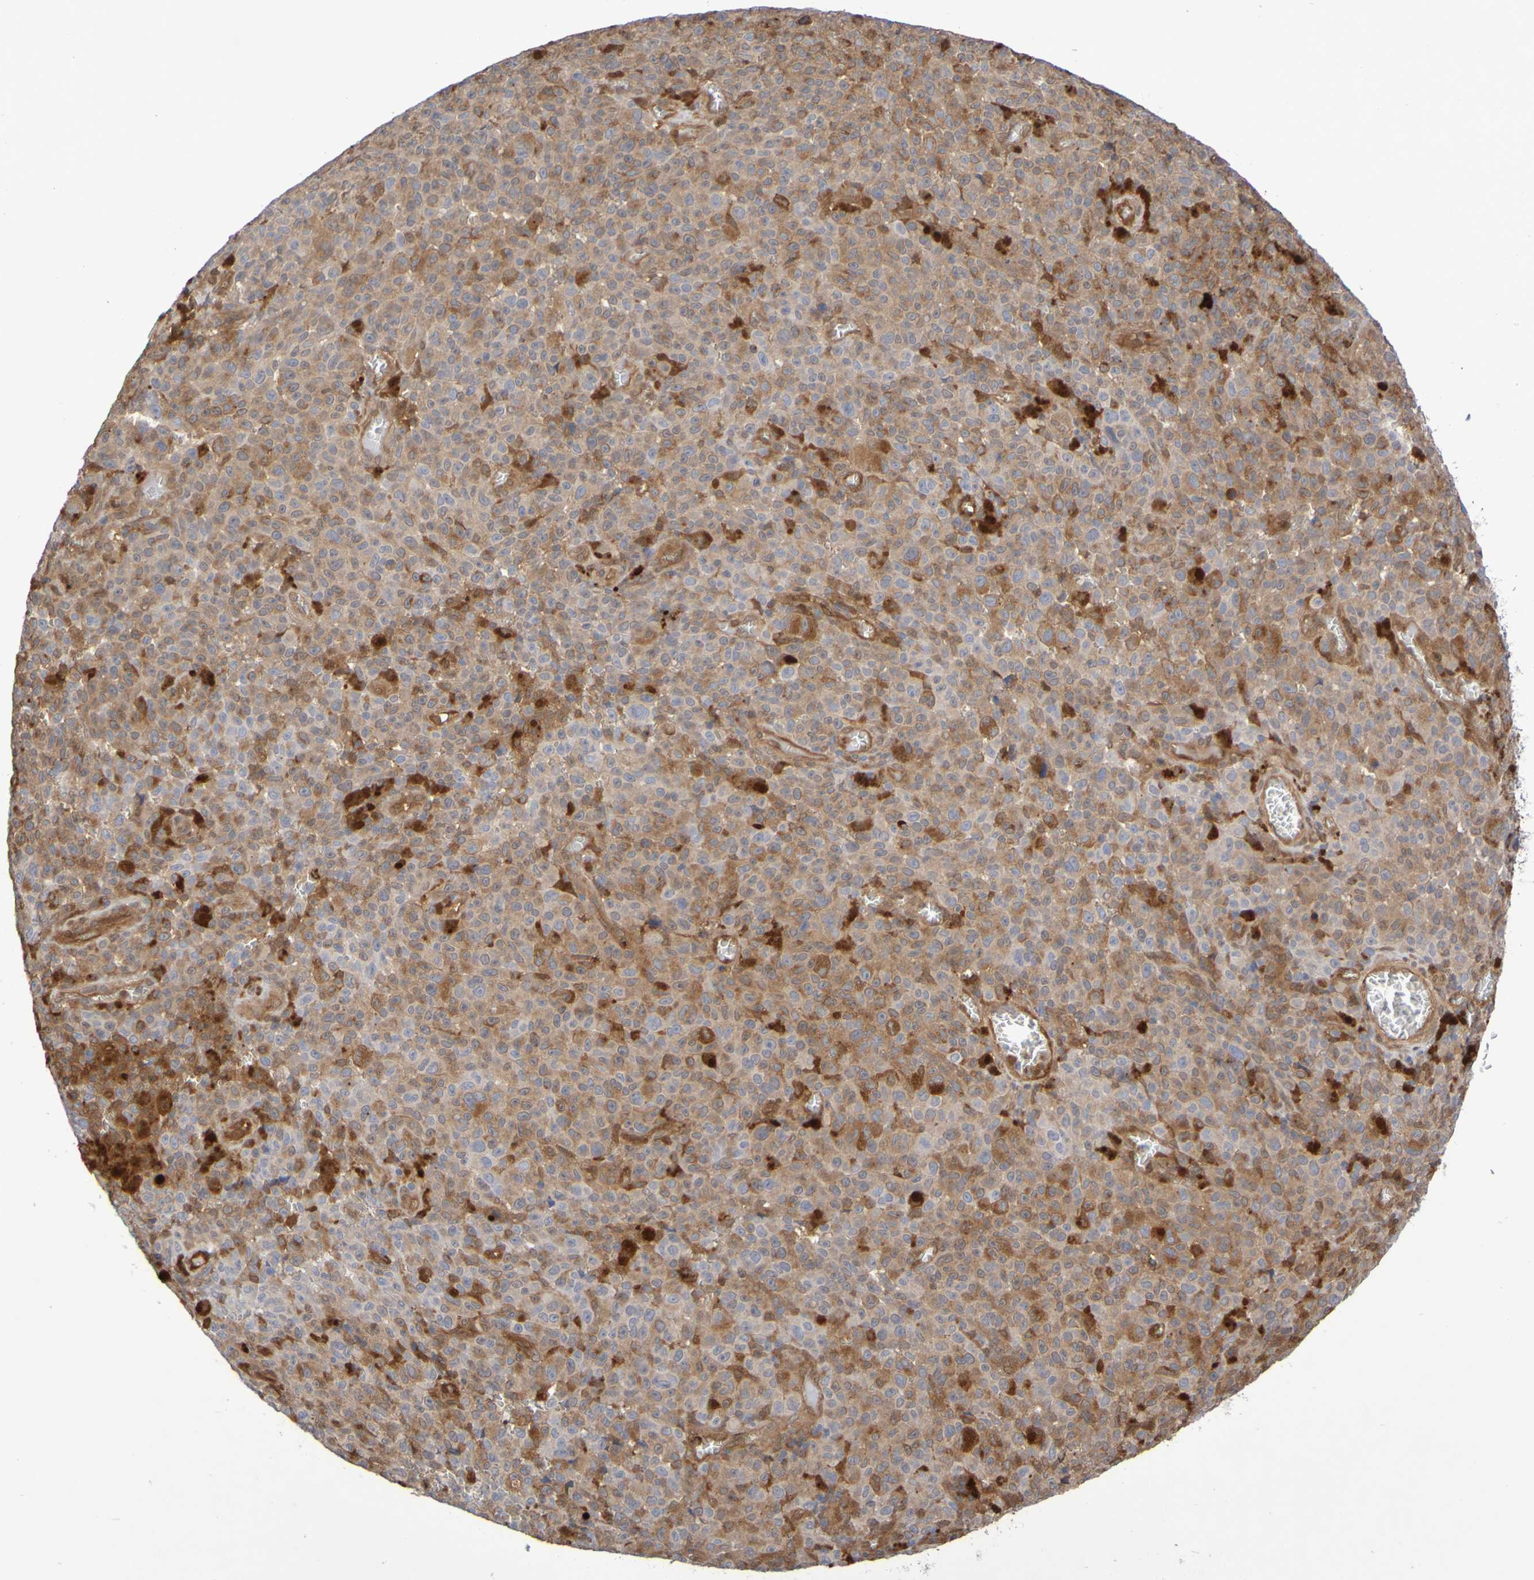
{"staining": {"intensity": "moderate", "quantity": "25%-75%", "location": "cytoplasmic/membranous"}, "tissue": "melanoma", "cell_type": "Tumor cells", "image_type": "cancer", "snomed": [{"axis": "morphology", "description": "Malignant melanoma, NOS"}, {"axis": "topography", "description": "Skin"}], "caption": "Protein staining demonstrates moderate cytoplasmic/membranous staining in approximately 25%-75% of tumor cells in malignant melanoma.", "gene": "SERPINB6", "patient": {"sex": "female", "age": 82}}